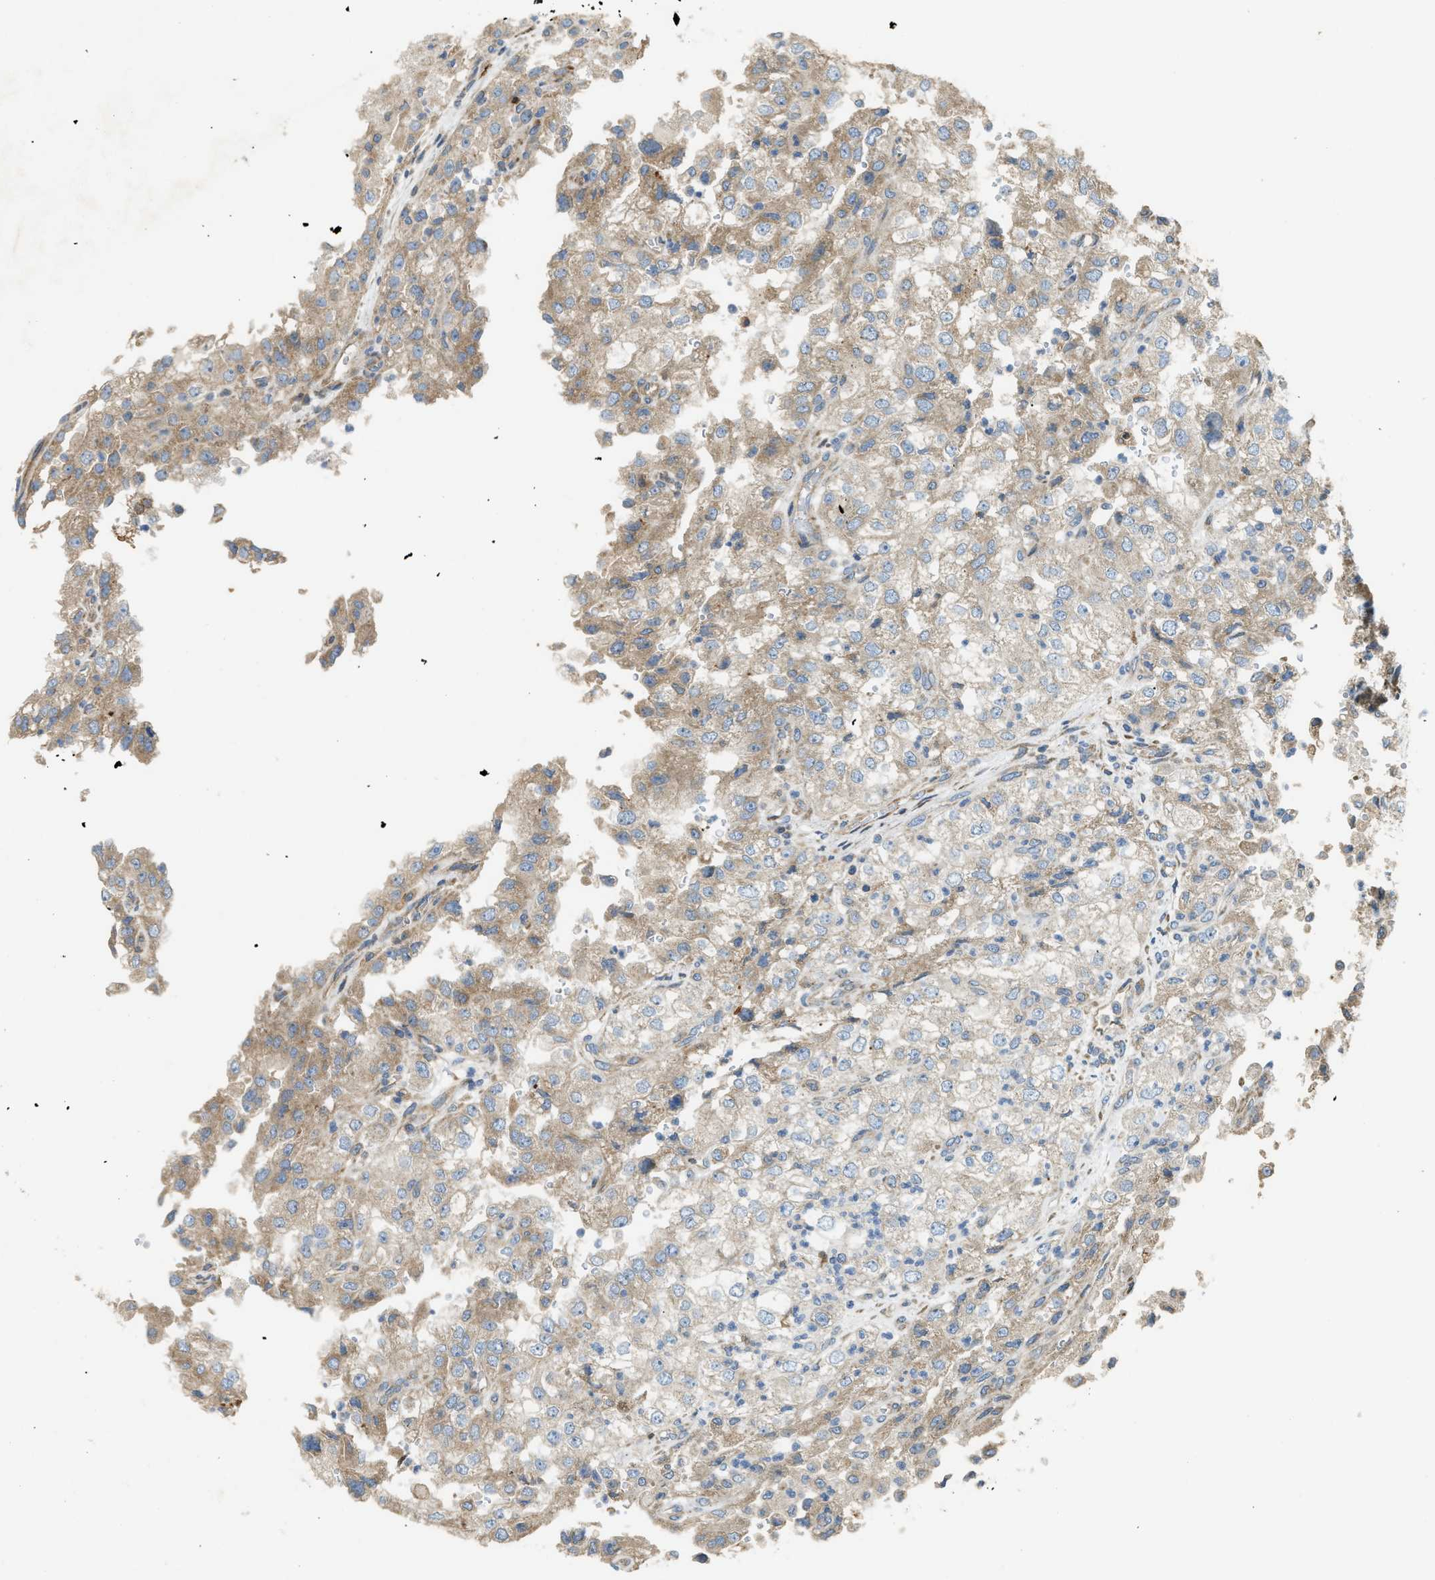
{"staining": {"intensity": "moderate", "quantity": ">75%", "location": "cytoplasmic/membranous"}, "tissue": "renal cancer", "cell_type": "Tumor cells", "image_type": "cancer", "snomed": [{"axis": "morphology", "description": "Adenocarcinoma, NOS"}, {"axis": "topography", "description": "Kidney"}], "caption": "The histopathology image displays a brown stain indicating the presence of a protein in the cytoplasmic/membranous of tumor cells in renal adenocarcinoma. The staining was performed using DAB to visualize the protein expression in brown, while the nuclei were stained in blue with hematoxylin (Magnification: 20x).", "gene": "TMEM68", "patient": {"sex": "female", "age": 54}}